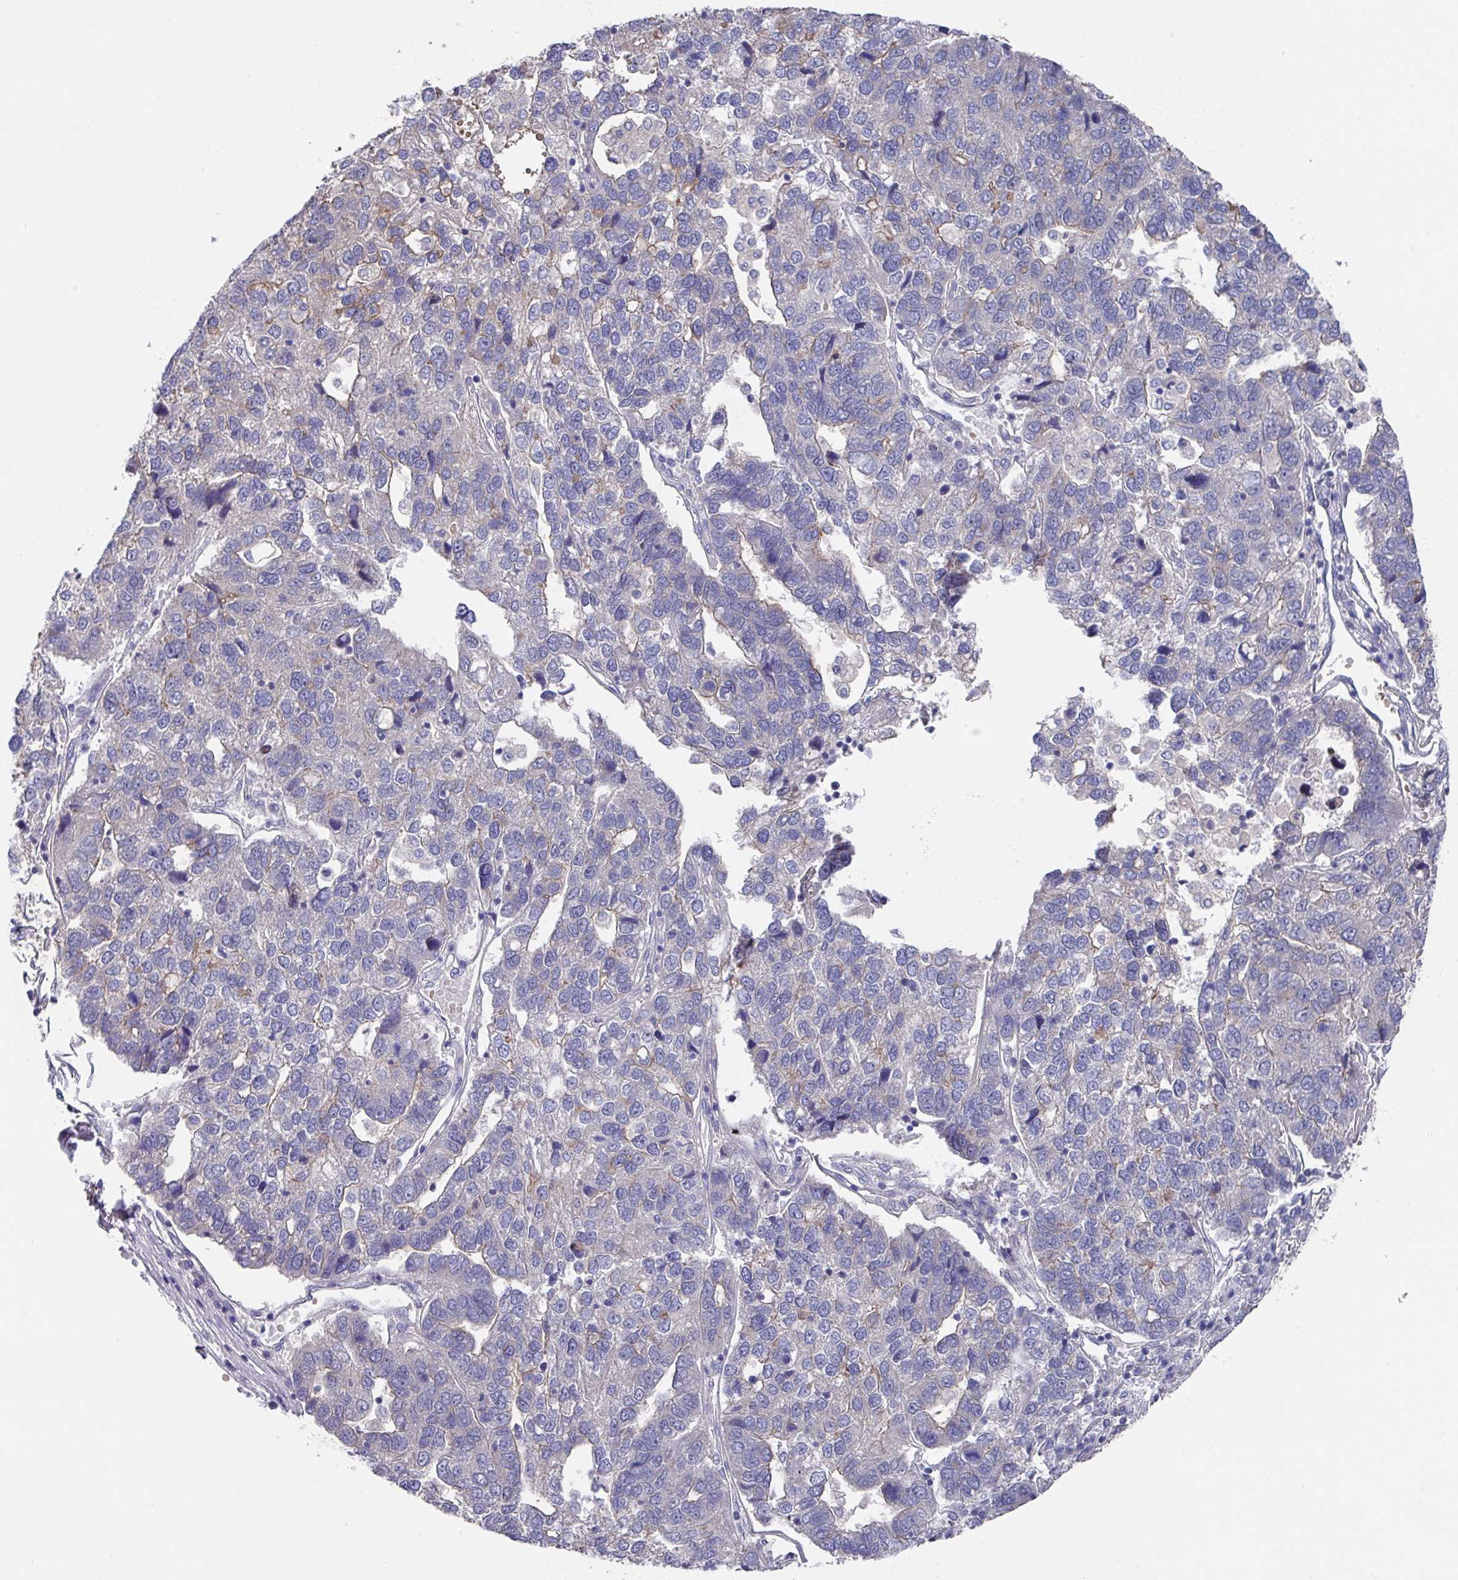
{"staining": {"intensity": "weak", "quantity": "<25%", "location": "cytoplasmic/membranous"}, "tissue": "pancreatic cancer", "cell_type": "Tumor cells", "image_type": "cancer", "snomed": [{"axis": "morphology", "description": "Adenocarcinoma, NOS"}, {"axis": "topography", "description": "Pancreas"}], "caption": "Immunohistochemical staining of adenocarcinoma (pancreatic) exhibits no significant expression in tumor cells.", "gene": "PRR5", "patient": {"sex": "female", "age": 61}}